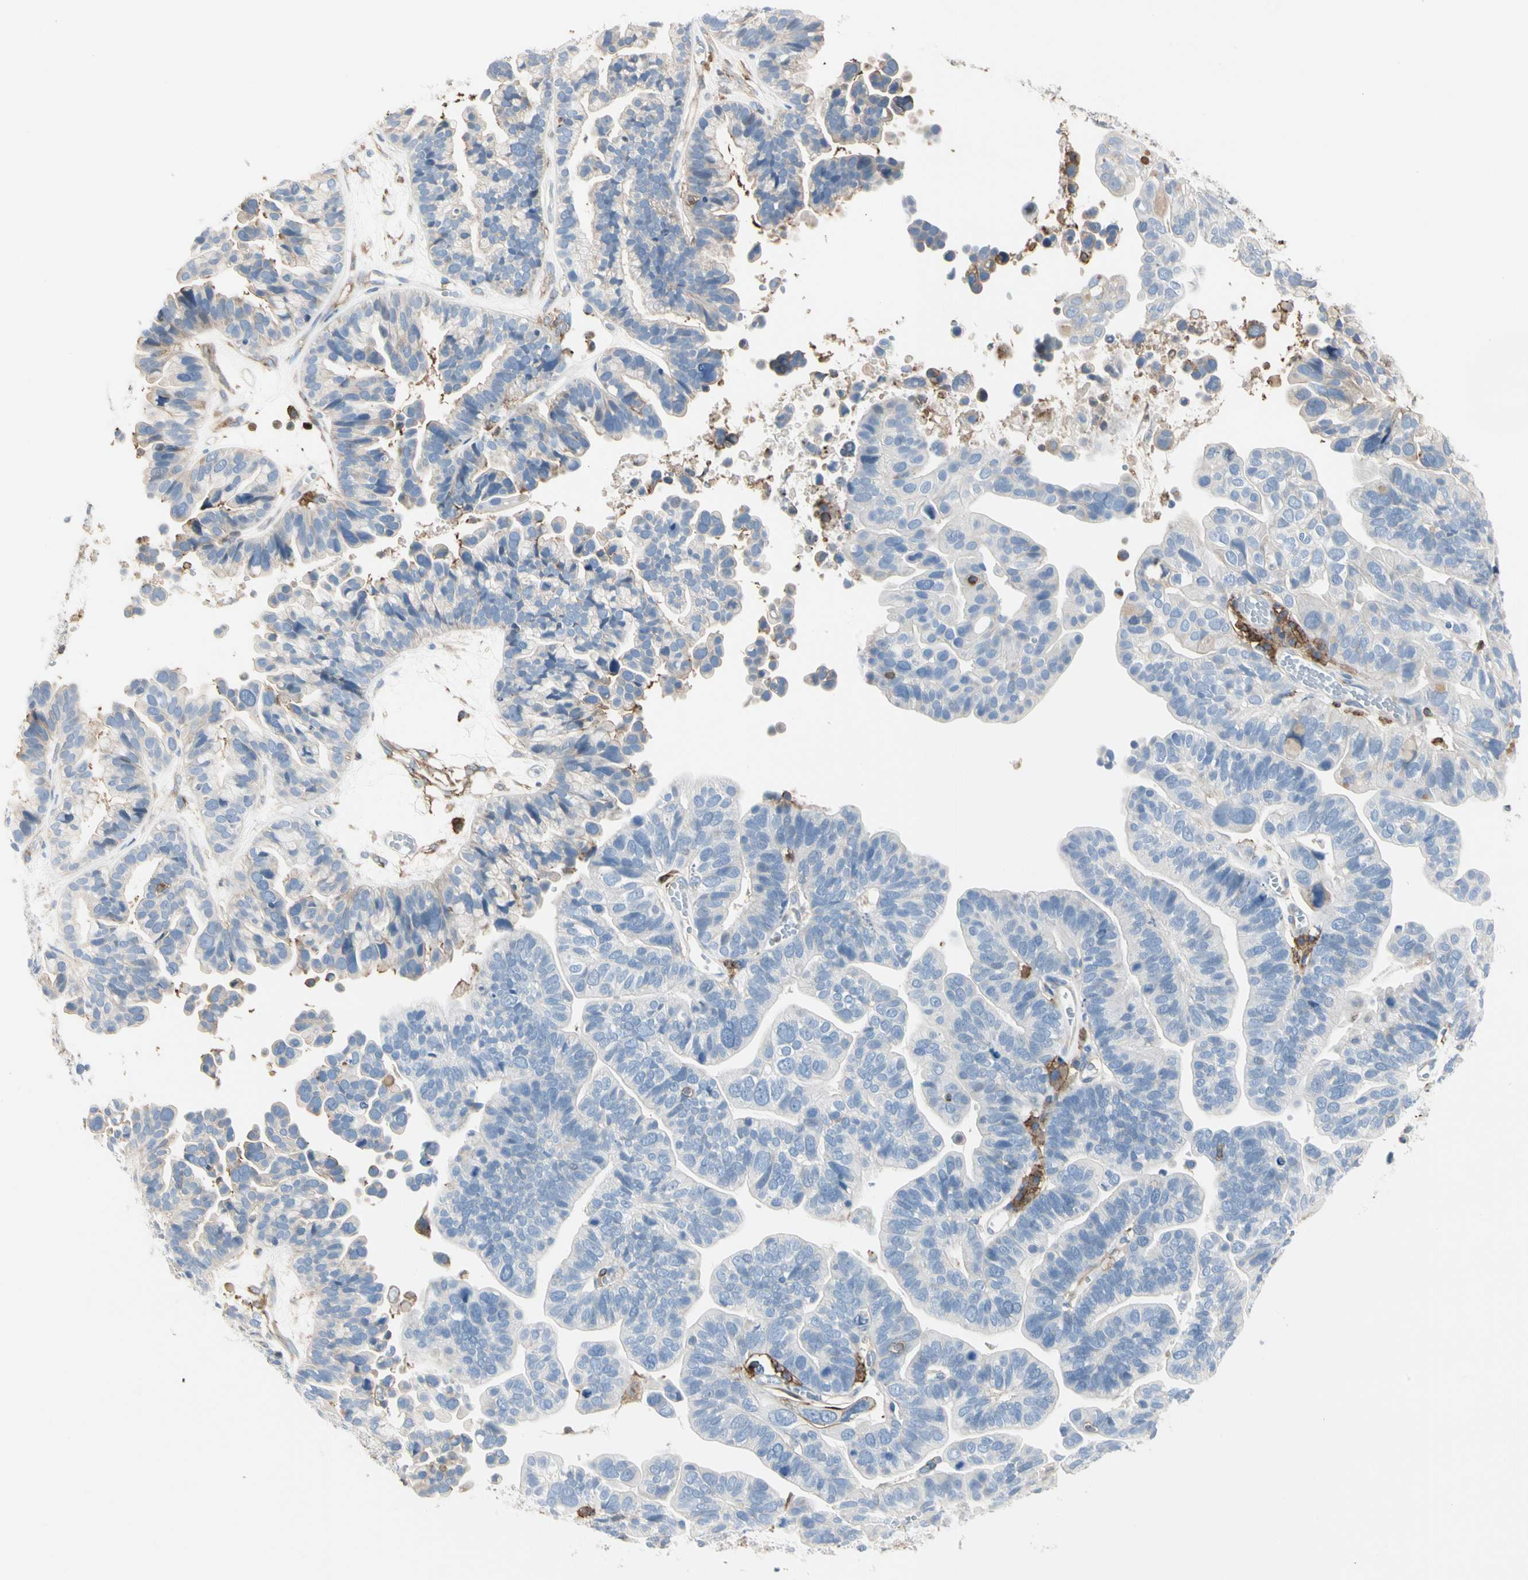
{"staining": {"intensity": "negative", "quantity": "none", "location": "none"}, "tissue": "ovarian cancer", "cell_type": "Tumor cells", "image_type": "cancer", "snomed": [{"axis": "morphology", "description": "Cystadenocarcinoma, serous, NOS"}, {"axis": "topography", "description": "Ovary"}], "caption": "Histopathology image shows no protein staining in tumor cells of ovarian cancer (serous cystadenocarcinoma) tissue.", "gene": "CLEC2B", "patient": {"sex": "female", "age": 56}}